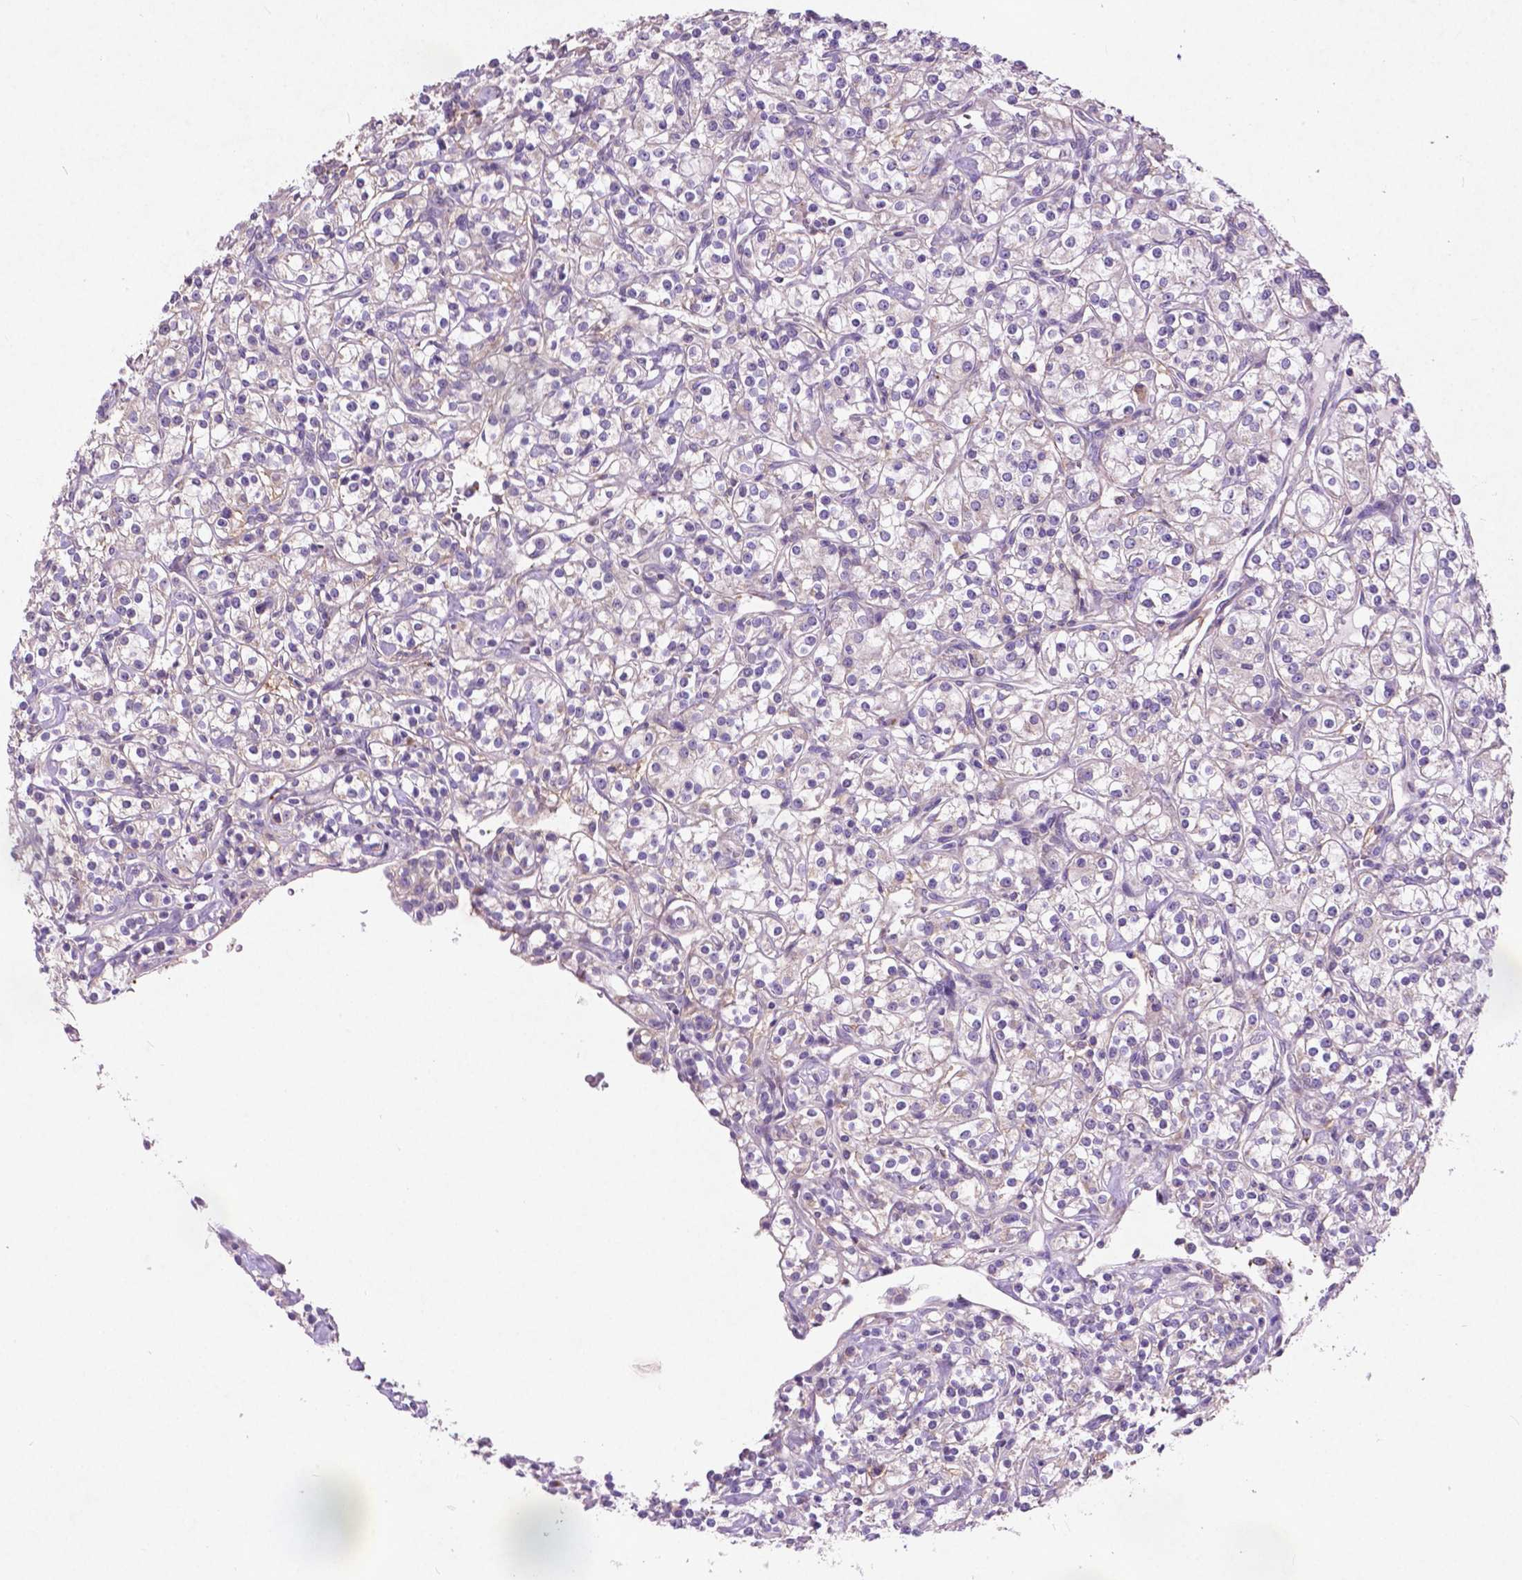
{"staining": {"intensity": "weak", "quantity": "<25%", "location": "cytoplasmic/membranous"}, "tissue": "renal cancer", "cell_type": "Tumor cells", "image_type": "cancer", "snomed": [{"axis": "morphology", "description": "Adenocarcinoma, NOS"}, {"axis": "topography", "description": "Kidney"}], "caption": "A photomicrograph of renal adenocarcinoma stained for a protein reveals no brown staining in tumor cells. (DAB immunohistochemistry, high magnification).", "gene": "ATG4D", "patient": {"sex": "male", "age": 77}}